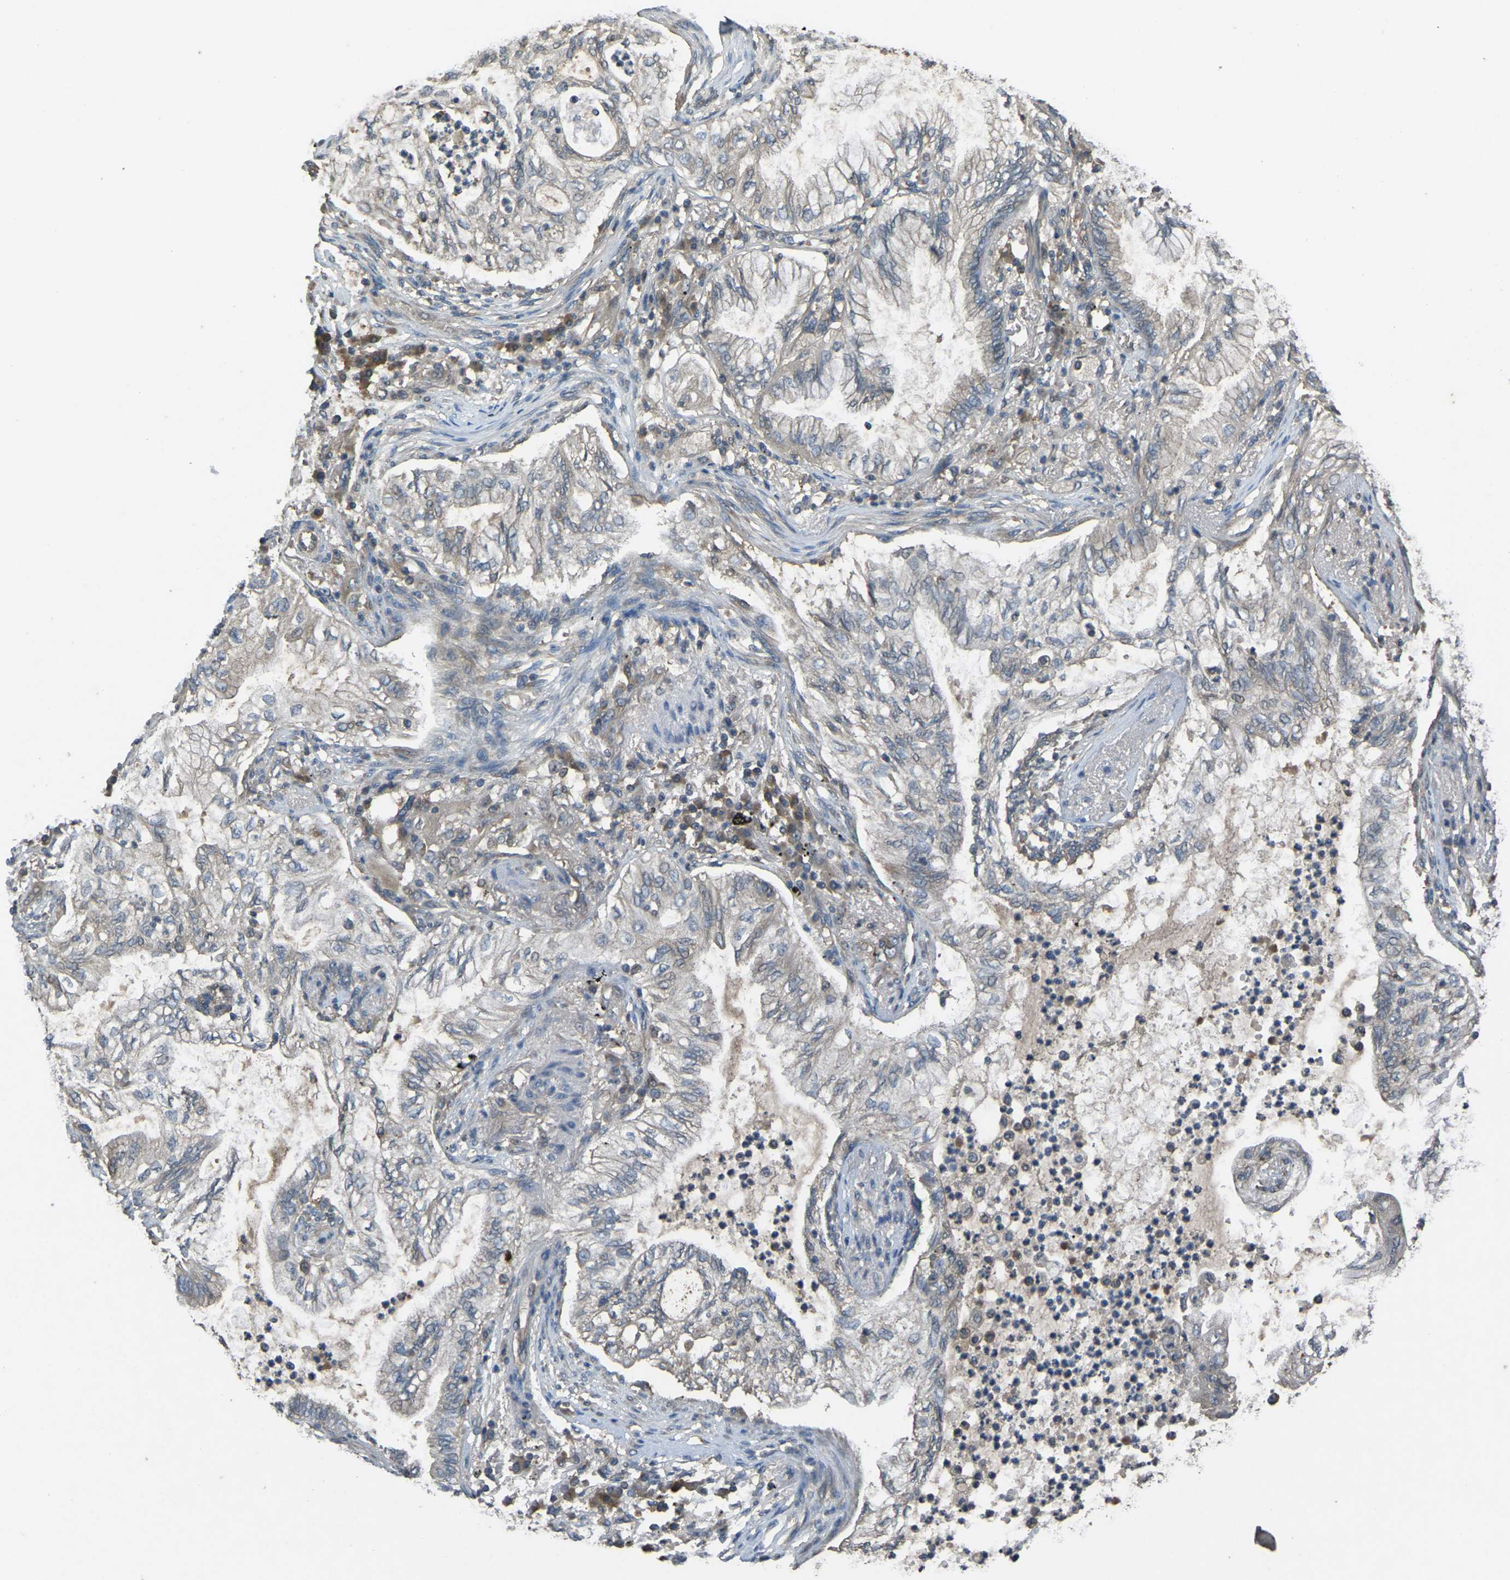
{"staining": {"intensity": "moderate", "quantity": "<25%", "location": "cytoplasmic/membranous"}, "tissue": "lung cancer", "cell_type": "Tumor cells", "image_type": "cancer", "snomed": [{"axis": "morphology", "description": "Normal tissue, NOS"}, {"axis": "morphology", "description": "Adenocarcinoma, NOS"}, {"axis": "topography", "description": "Bronchus"}, {"axis": "topography", "description": "Lung"}], "caption": "Brown immunohistochemical staining in adenocarcinoma (lung) shows moderate cytoplasmic/membranous positivity in about <25% of tumor cells.", "gene": "AIMP1", "patient": {"sex": "female", "age": 70}}